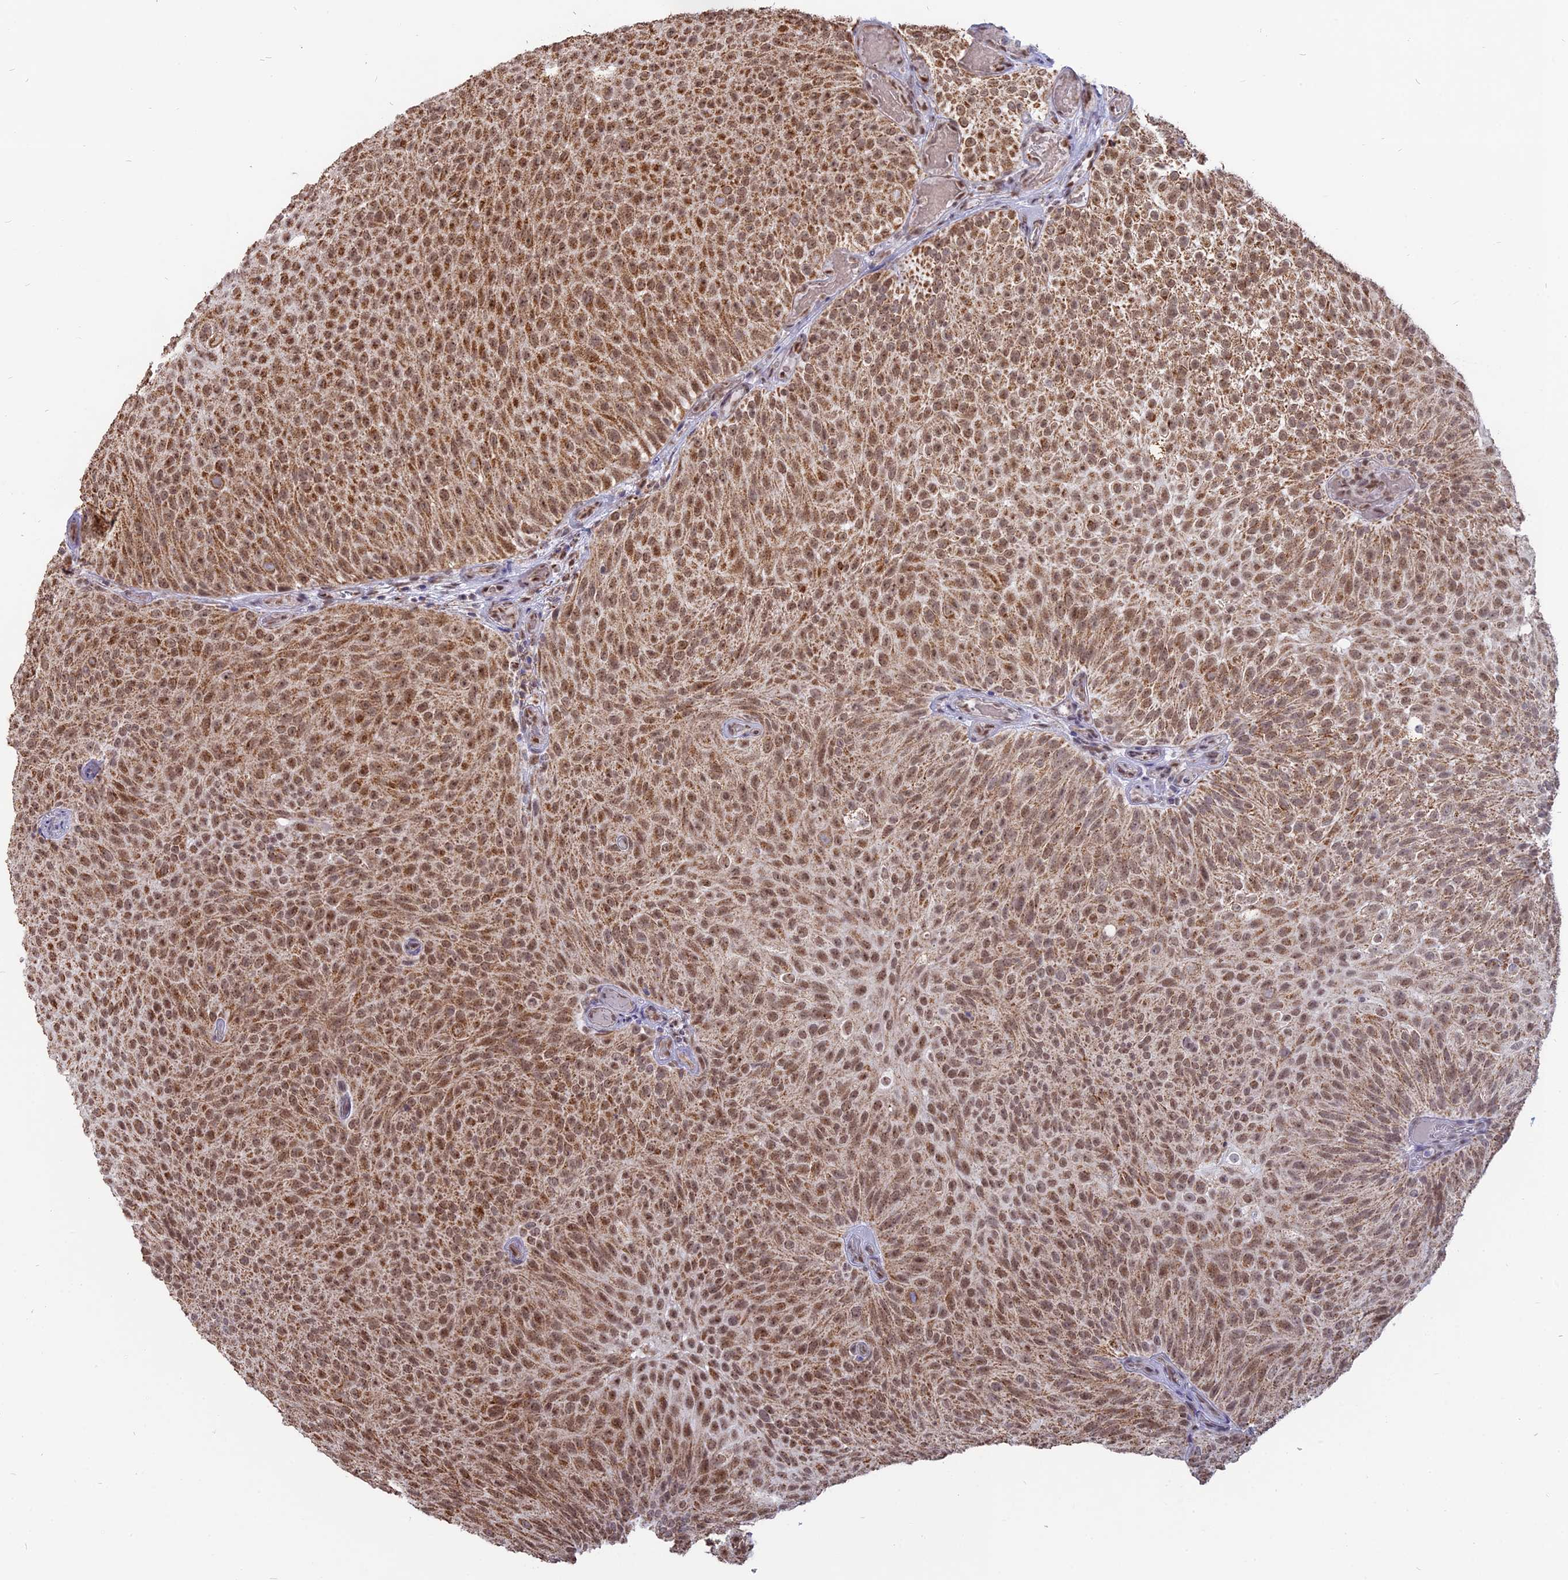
{"staining": {"intensity": "moderate", "quantity": ">75%", "location": "cytoplasmic/membranous,nuclear"}, "tissue": "urothelial cancer", "cell_type": "Tumor cells", "image_type": "cancer", "snomed": [{"axis": "morphology", "description": "Urothelial carcinoma, Low grade"}, {"axis": "topography", "description": "Urinary bladder"}], "caption": "Immunohistochemical staining of human low-grade urothelial carcinoma demonstrates medium levels of moderate cytoplasmic/membranous and nuclear protein expression in approximately >75% of tumor cells.", "gene": "ARHGAP40", "patient": {"sex": "male", "age": 78}}